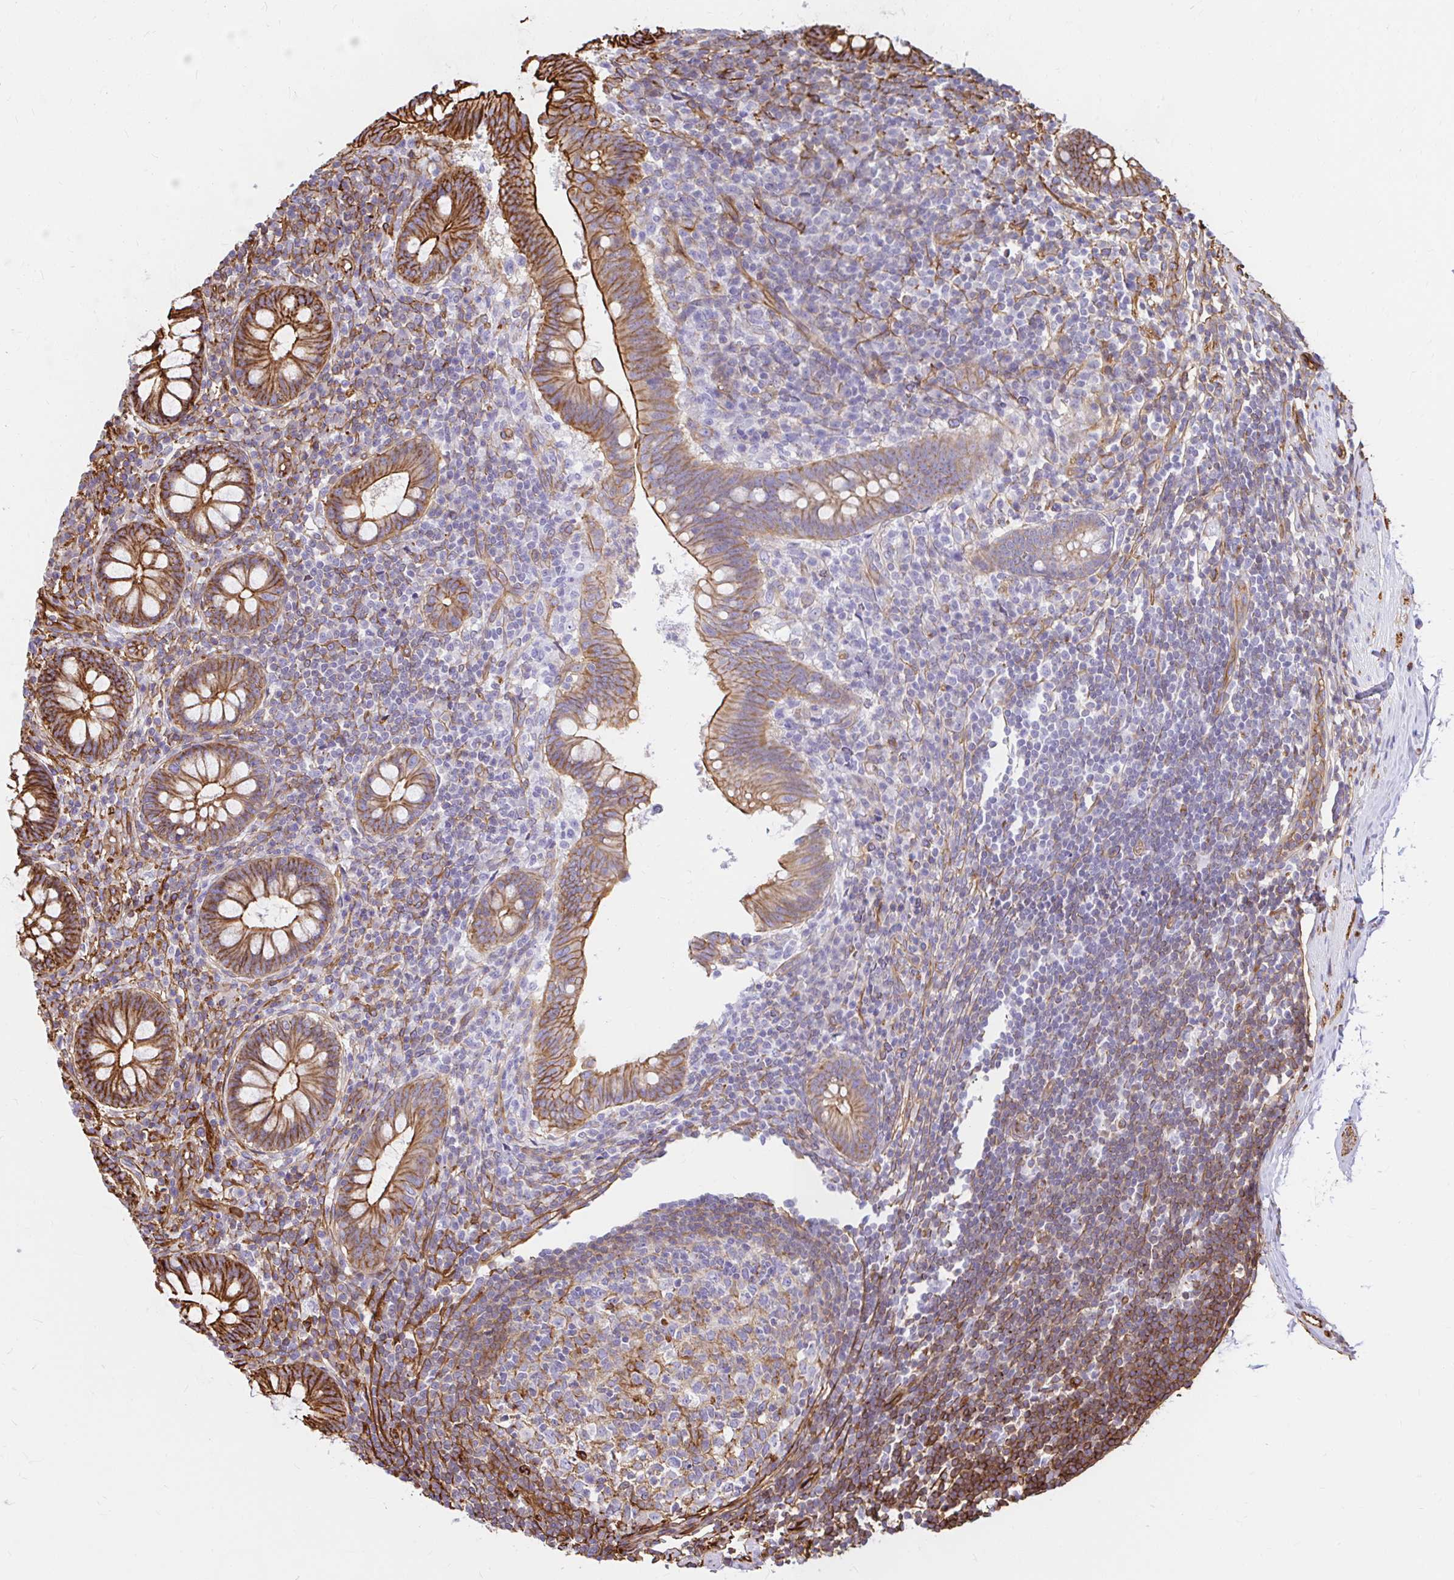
{"staining": {"intensity": "strong", "quantity": ">75%", "location": "cytoplasmic/membranous"}, "tissue": "appendix", "cell_type": "Glandular cells", "image_type": "normal", "snomed": [{"axis": "morphology", "description": "Normal tissue, NOS"}, {"axis": "topography", "description": "Appendix"}], "caption": "Appendix stained with a brown dye displays strong cytoplasmic/membranous positive staining in about >75% of glandular cells.", "gene": "MAP1LC3B2", "patient": {"sex": "female", "age": 56}}